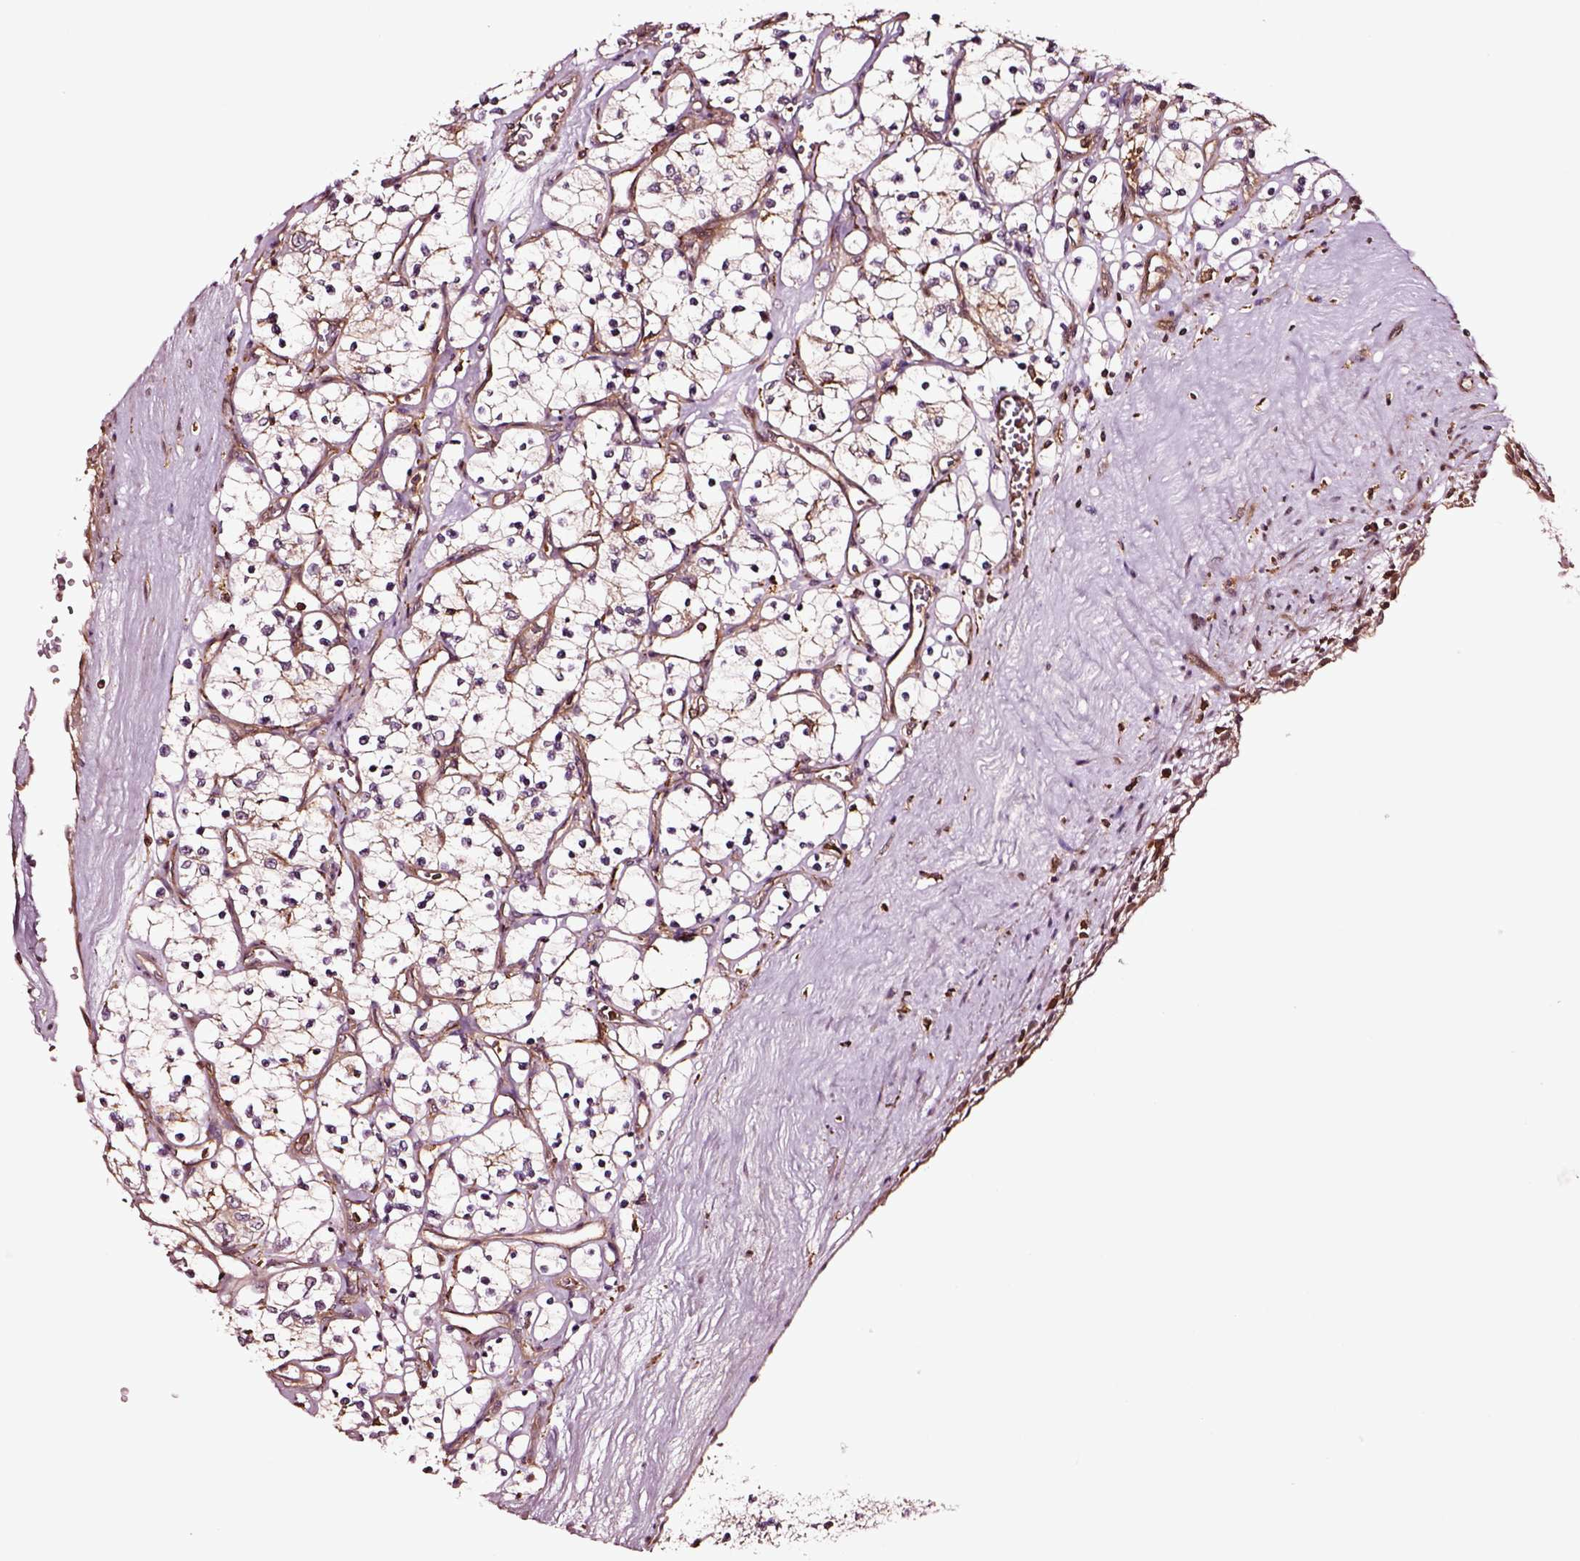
{"staining": {"intensity": "moderate", "quantity": ">75%", "location": "cytoplasmic/membranous"}, "tissue": "renal cancer", "cell_type": "Tumor cells", "image_type": "cancer", "snomed": [{"axis": "morphology", "description": "Adenocarcinoma, NOS"}, {"axis": "topography", "description": "Kidney"}], "caption": "Renal adenocarcinoma was stained to show a protein in brown. There is medium levels of moderate cytoplasmic/membranous positivity in approximately >75% of tumor cells.", "gene": "RASSF5", "patient": {"sex": "female", "age": 69}}